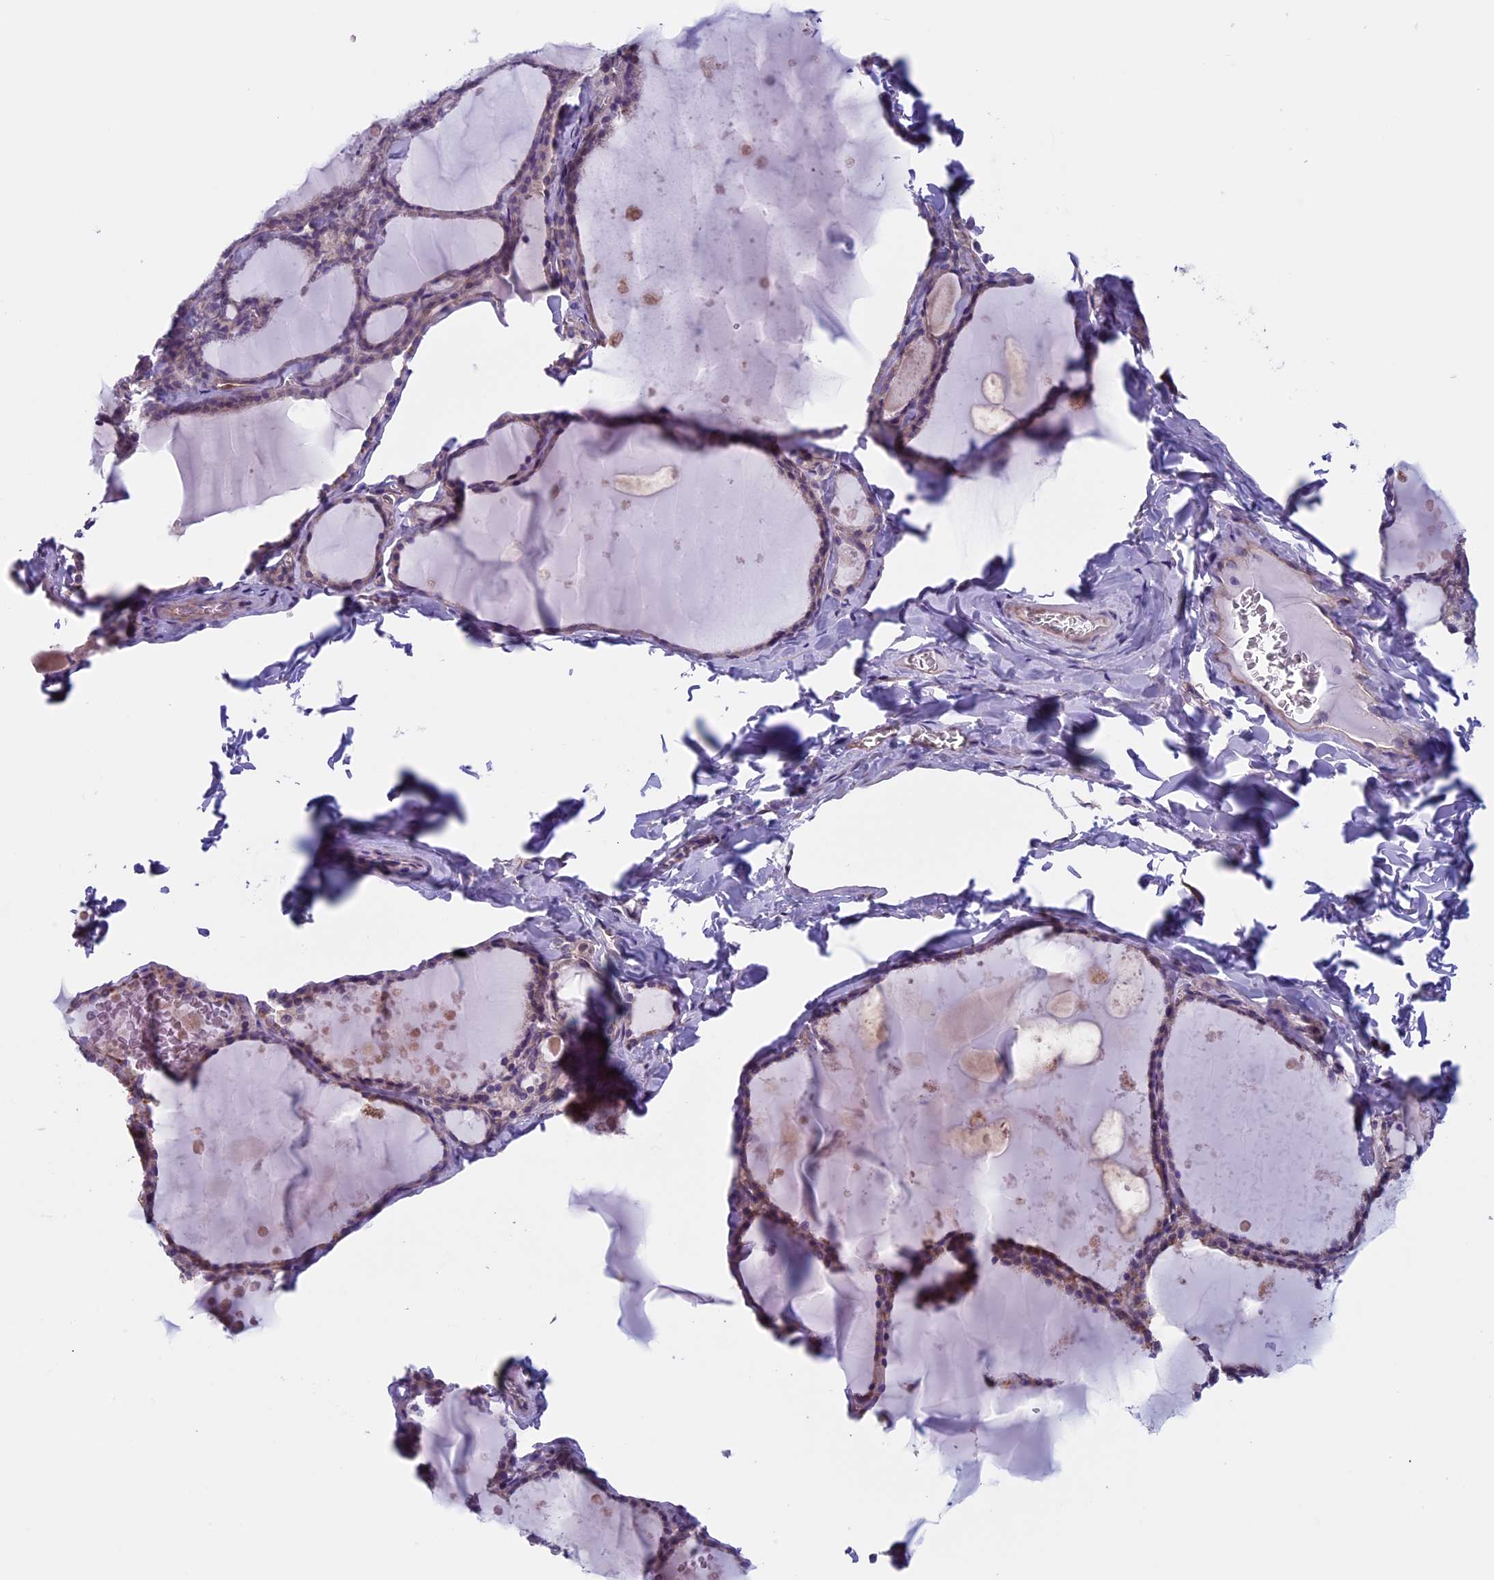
{"staining": {"intensity": "weak", "quantity": "<25%", "location": "cytoplasmic/membranous"}, "tissue": "thyroid gland", "cell_type": "Glandular cells", "image_type": "normal", "snomed": [{"axis": "morphology", "description": "Normal tissue, NOS"}, {"axis": "topography", "description": "Thyroid gland"}], "caption": "IHC of normal human thyroid gland demonstrates no positivity in glandular cells. (Brightfield microscopy of DAB immunohistochemistry (IHC) at high magnification).", "gene": "CNOT6L", "patient": {"sex": "male", "age": 56}}